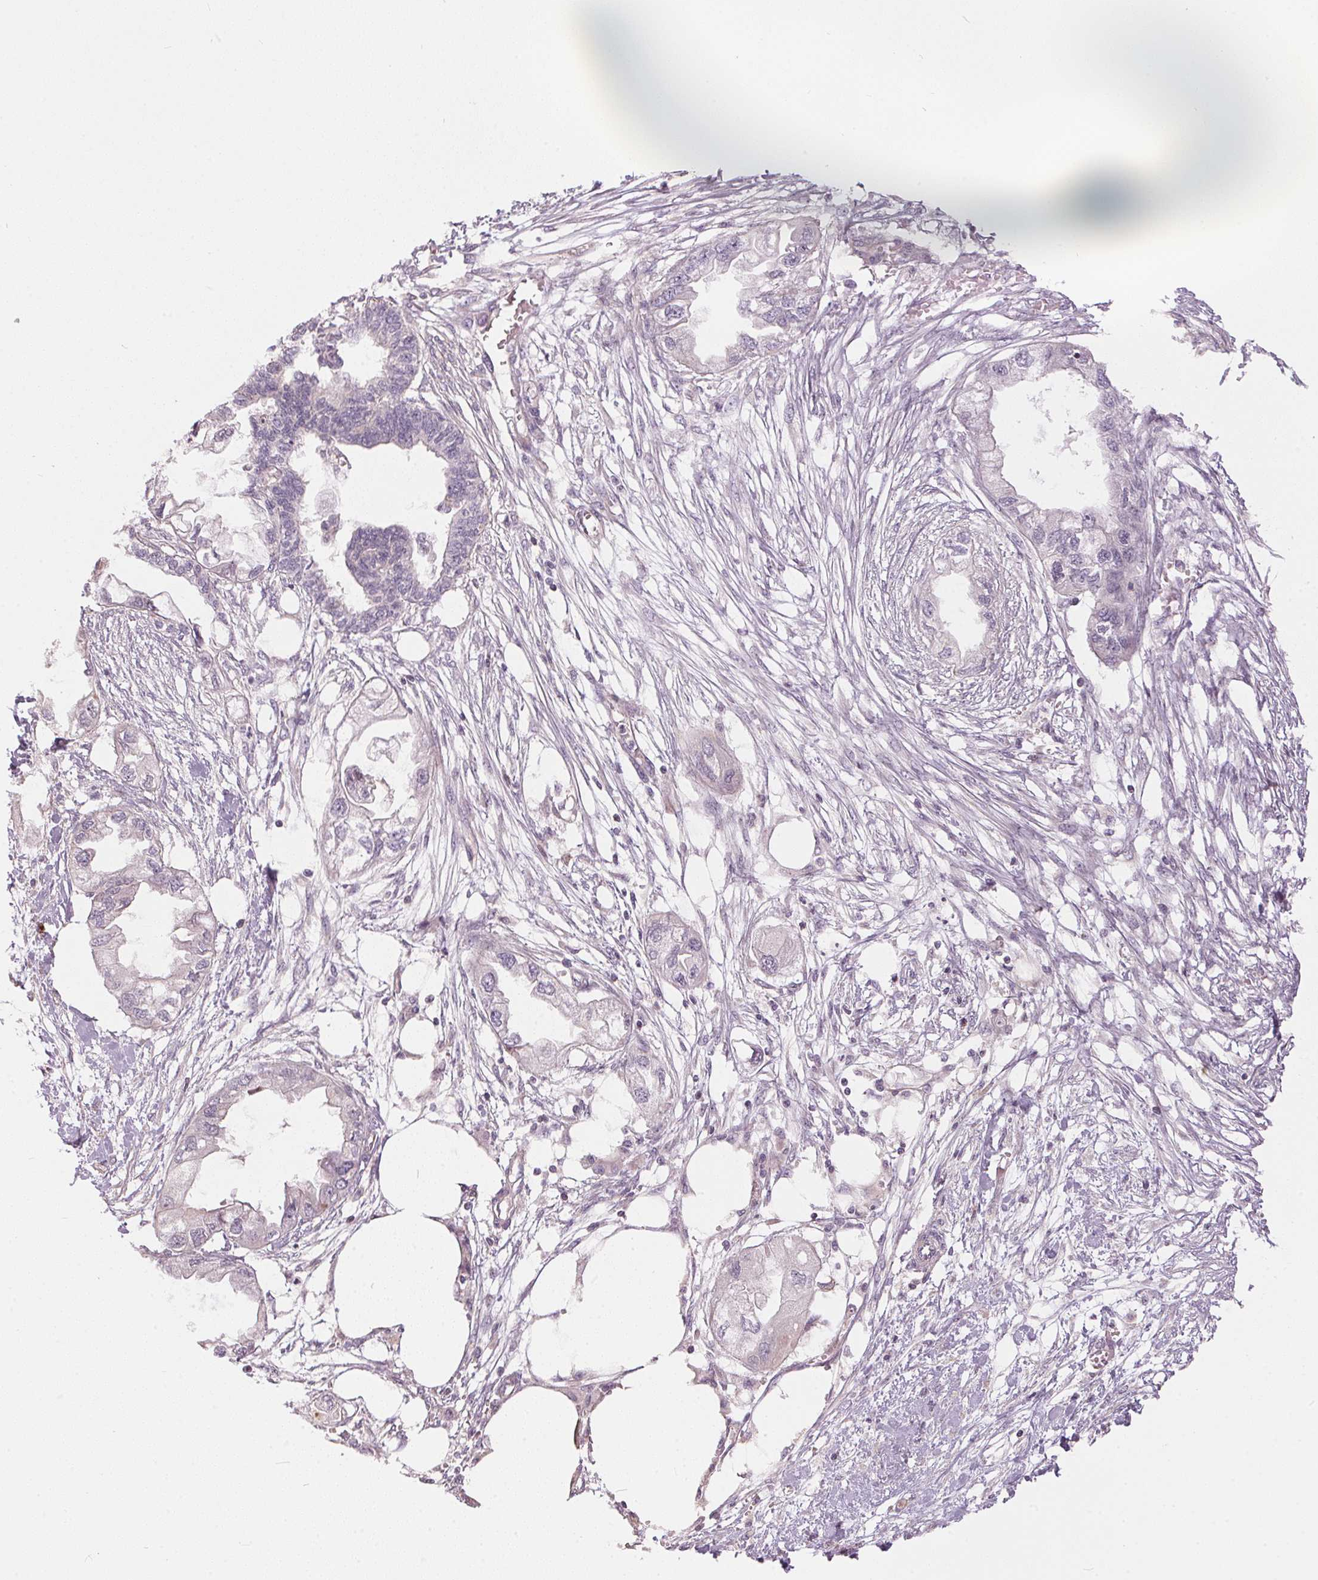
{"staining": {"intensity": "negative", "quantity": "none", "location": "none"}, "tissue": "endometrial cancer", "cell_type": "Tumor cells", "image_type": "cancer", "snomed": [{"axis": "morphology", "description": "Adenocarcinoma, NOS"}, {"axis": "morphology", "description": "Adenocarcinoma, metastatic, NOS"}, {"axis": "topography", "description": "Adipose tissue"}, {"axis": "topography", "description": "Endometrium"}], "caption": "Immunohistochemistry (IHC) histopathology image of neoplastic tissue: endometrial cancer stained with DAB reveals no significant protein staining in tumor cells. Nuclei are stained in blue.", "gene": "UNC13B", "patient": {"sex": "female", "age": 67}}